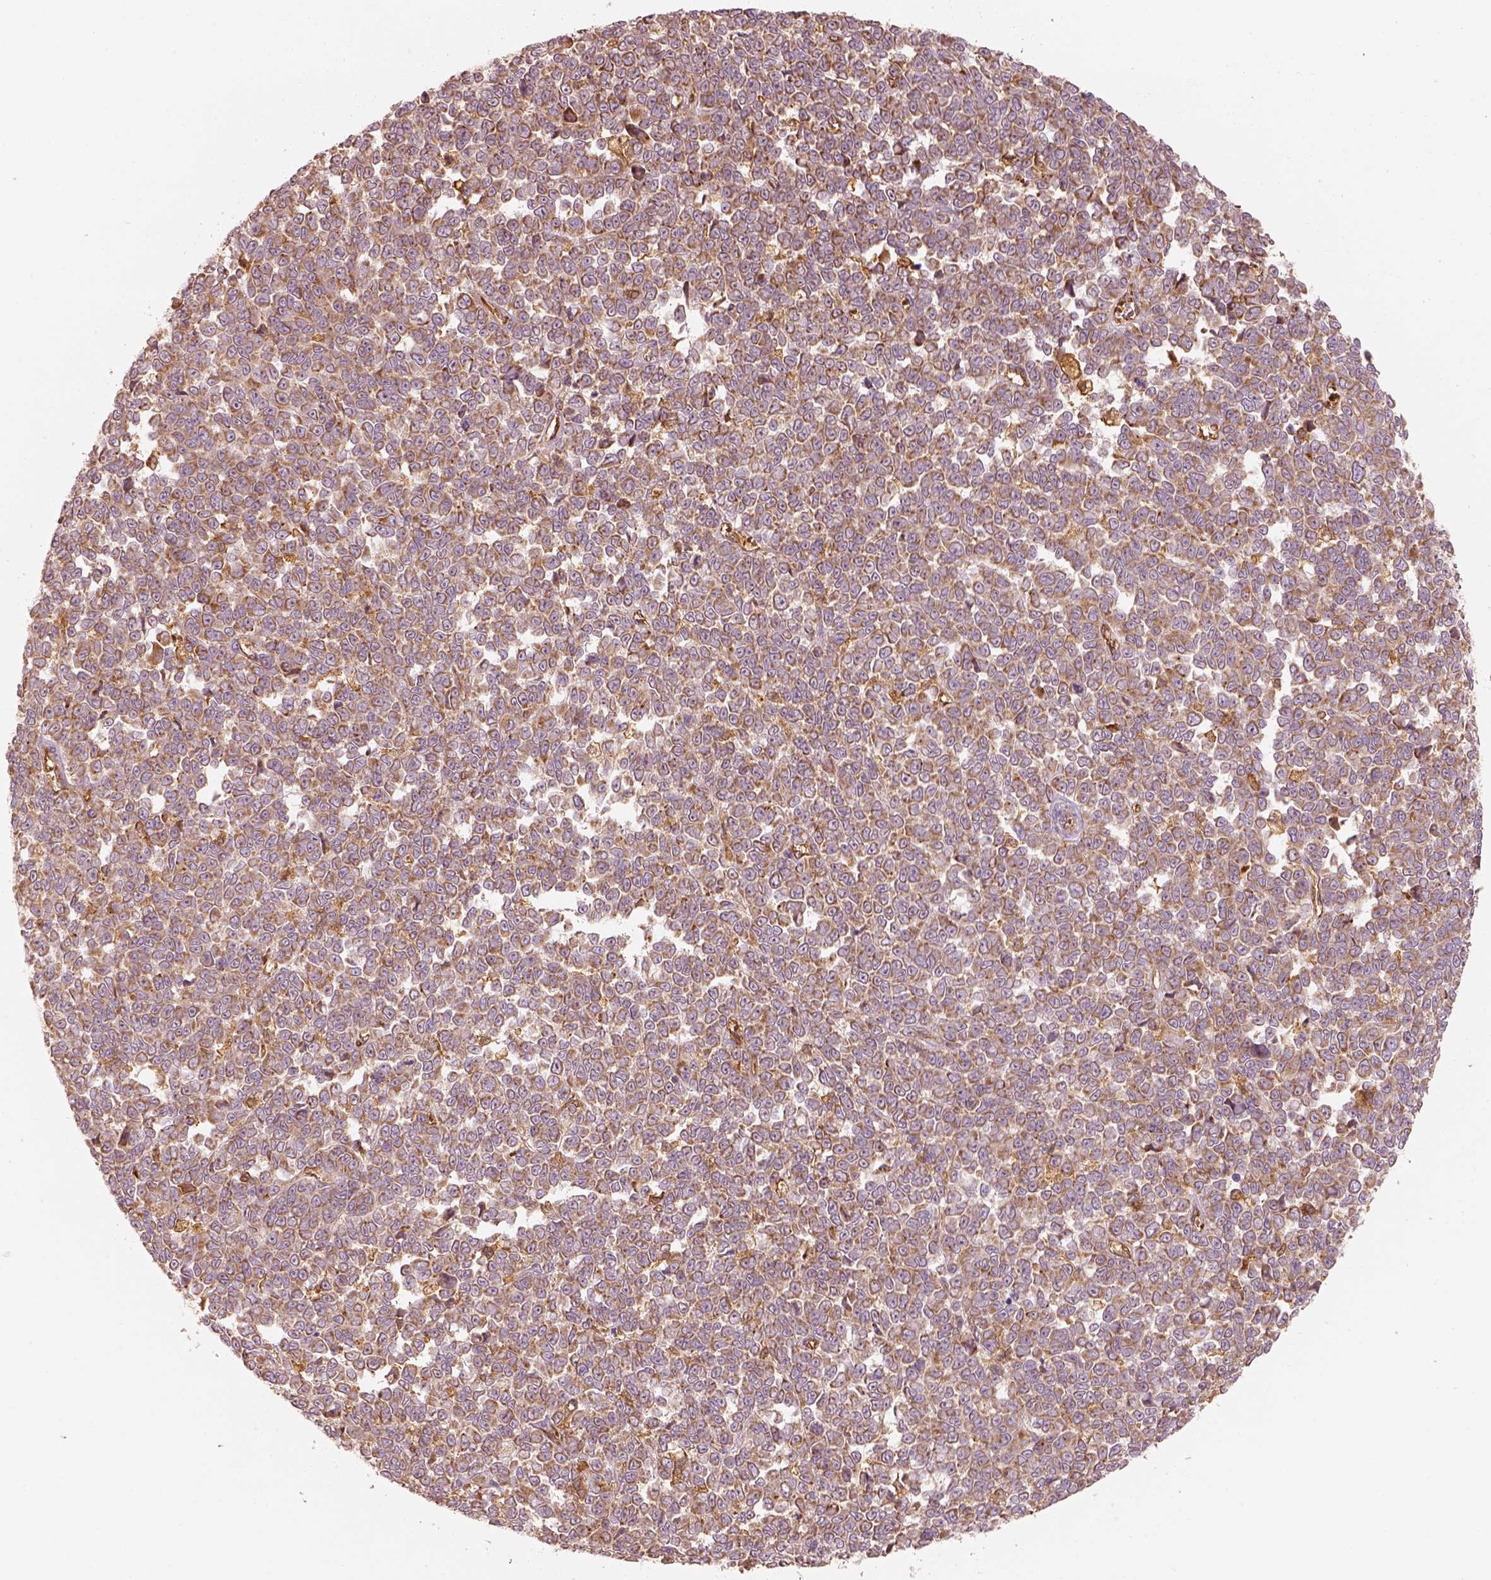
{"staining": {"intensity": "moderate", "quantity": ">75%", "location": "cytoplasmic/membranous"}, "tissue": "melanoma", "cell_type": "Tumor cells", "image_type": "cancer", "snomed": [{"axis": "morphology", "description": "Malignant melanoma, NOS"}, {"axis": "topography", "description": "Skin"}], "caption": "Tumor cells show medium levels of moderate cytoplasmic/membranous expression in about >75% of cells in malignant melanoma.", "gene": "FSCN1", "patient": {"sex": "female", "age": 95}}